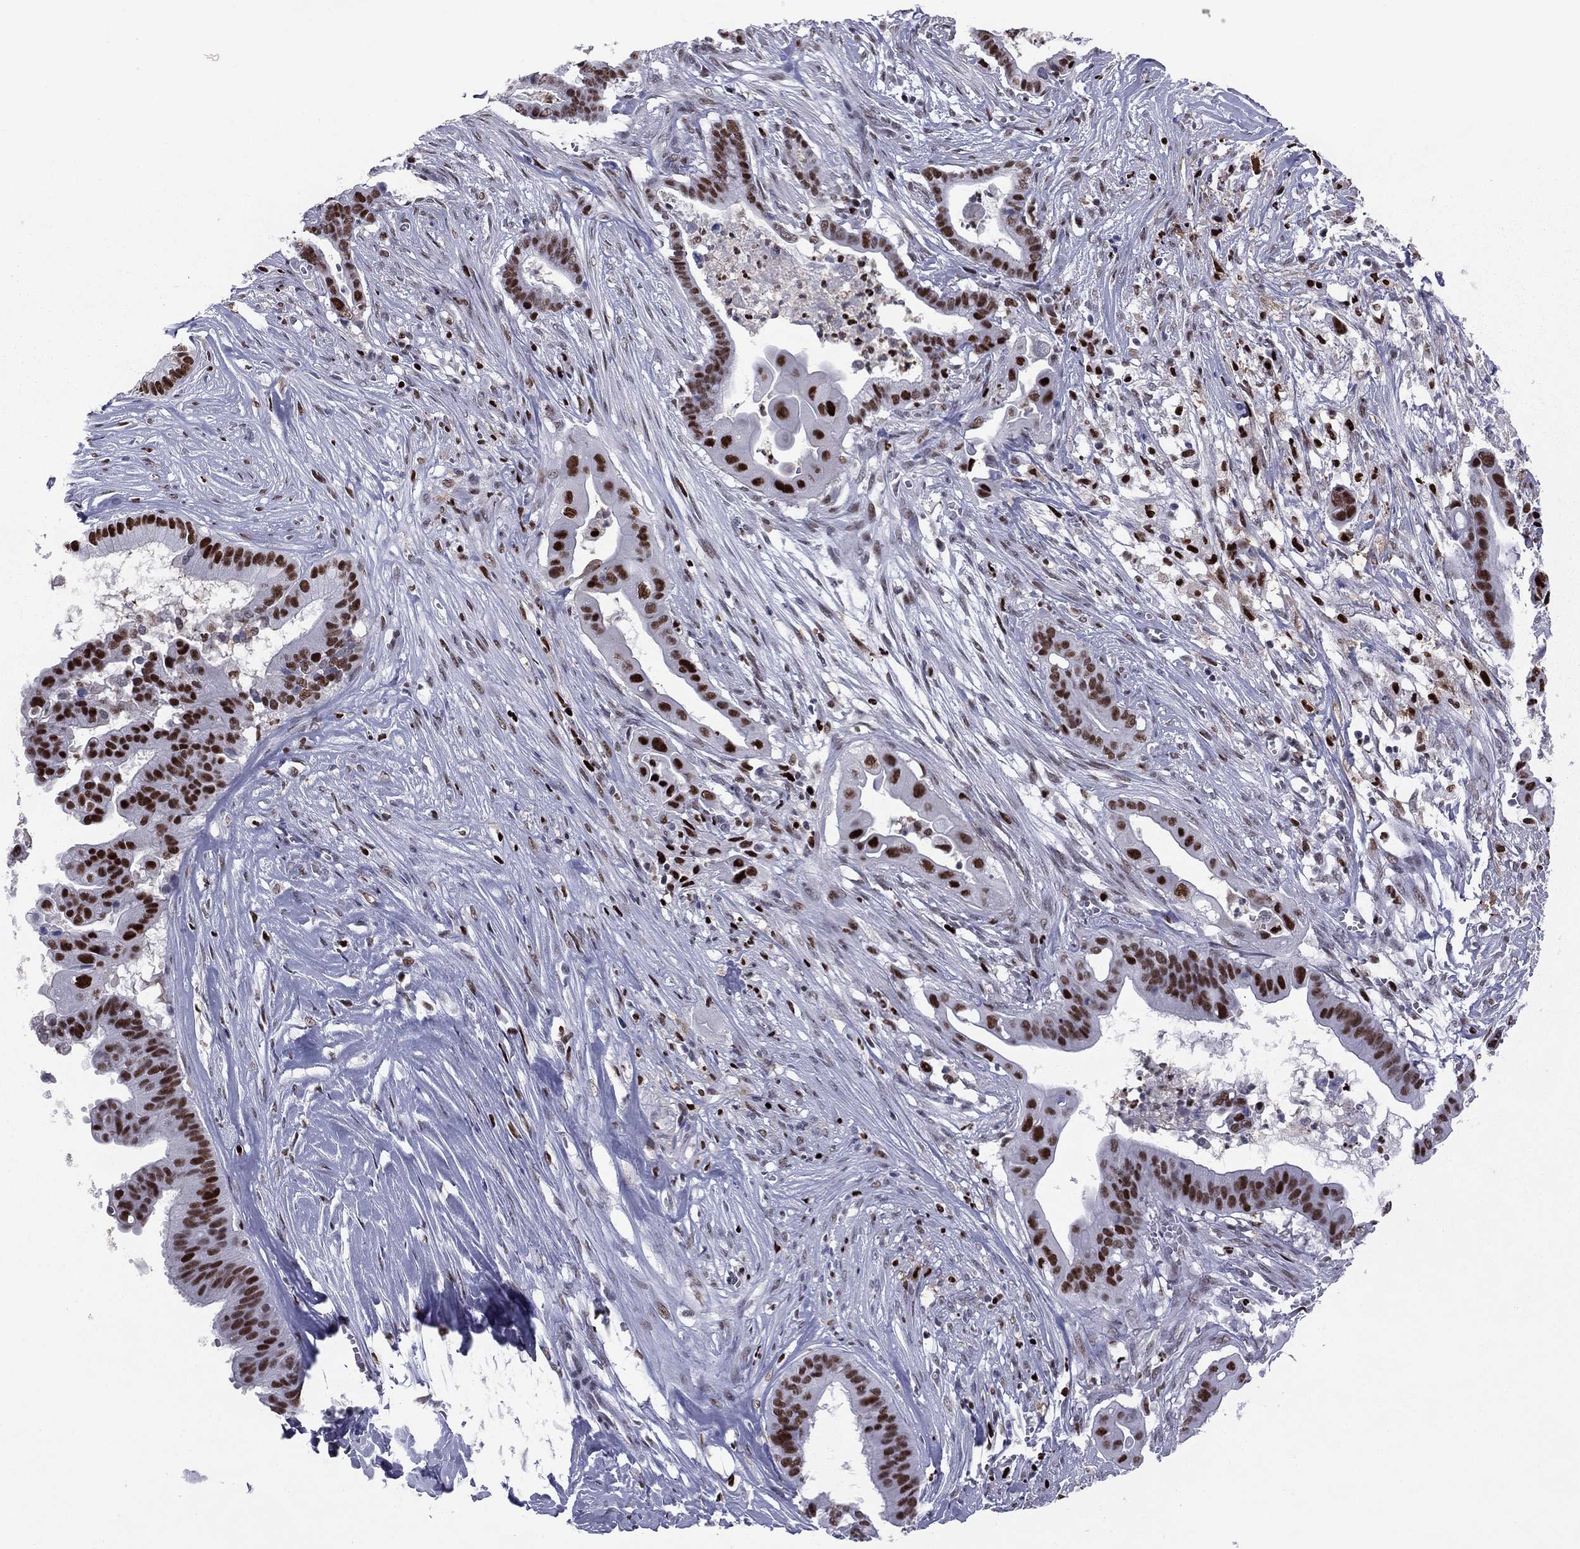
{"staining": {"intensity": "strong", "quantity": ">75%", "location": "nuclear"}, "tissue": "pancreatic cancer", "cell_type": "Tumor cells", "image_type": "cancer", "snomed": [{"axis": "morphology", "description": "Adenocarcinoma, NOS"}, {"axis": "topography", "description": "Pancreas"}], "caption": "The histopathology image demonstrates a brown stain indicating the presence of a protein in the nuclear of tumor cells in adenocarcinoma (pancreatic).", "gene": "PCGF3", "patient": {"sex": "male", "age": 61}}